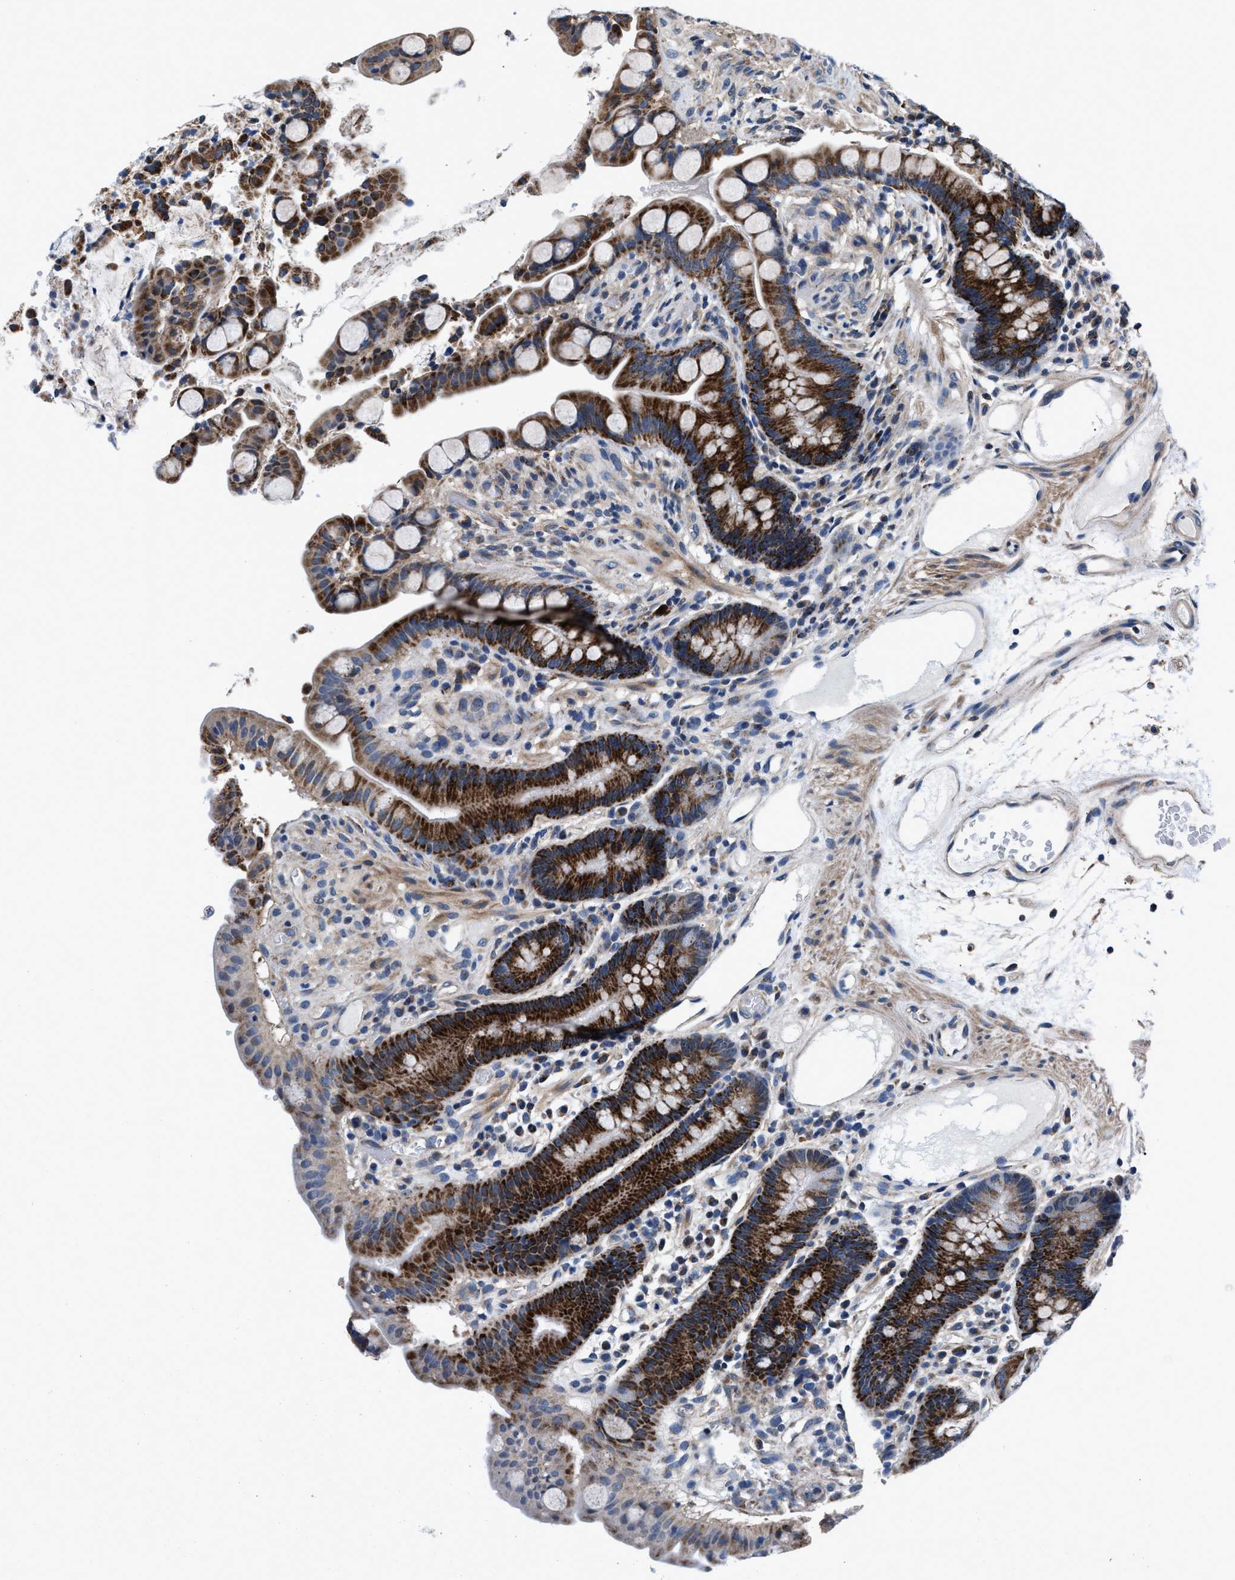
{"staining": {"intensity": "weak", "quantity": "25%-75%", "location": "cytoplasmic/membranous"}, "tissue": "colon", "cell_type": "Endothelial cells", "image_type": "normal", "snomed": [{"axis": "morphology", "description": "Normal tissue, NOS"}, {"axis": "topography", "description": "Colon"}], "caption": "The photomicrograph demonstrates a brown stain indicating the presence of a protein in the cytoplasmic/membranous of endothelial cells in colon.", "gene": "NKTR", "patient": {"sex": "male", "age": 73}}